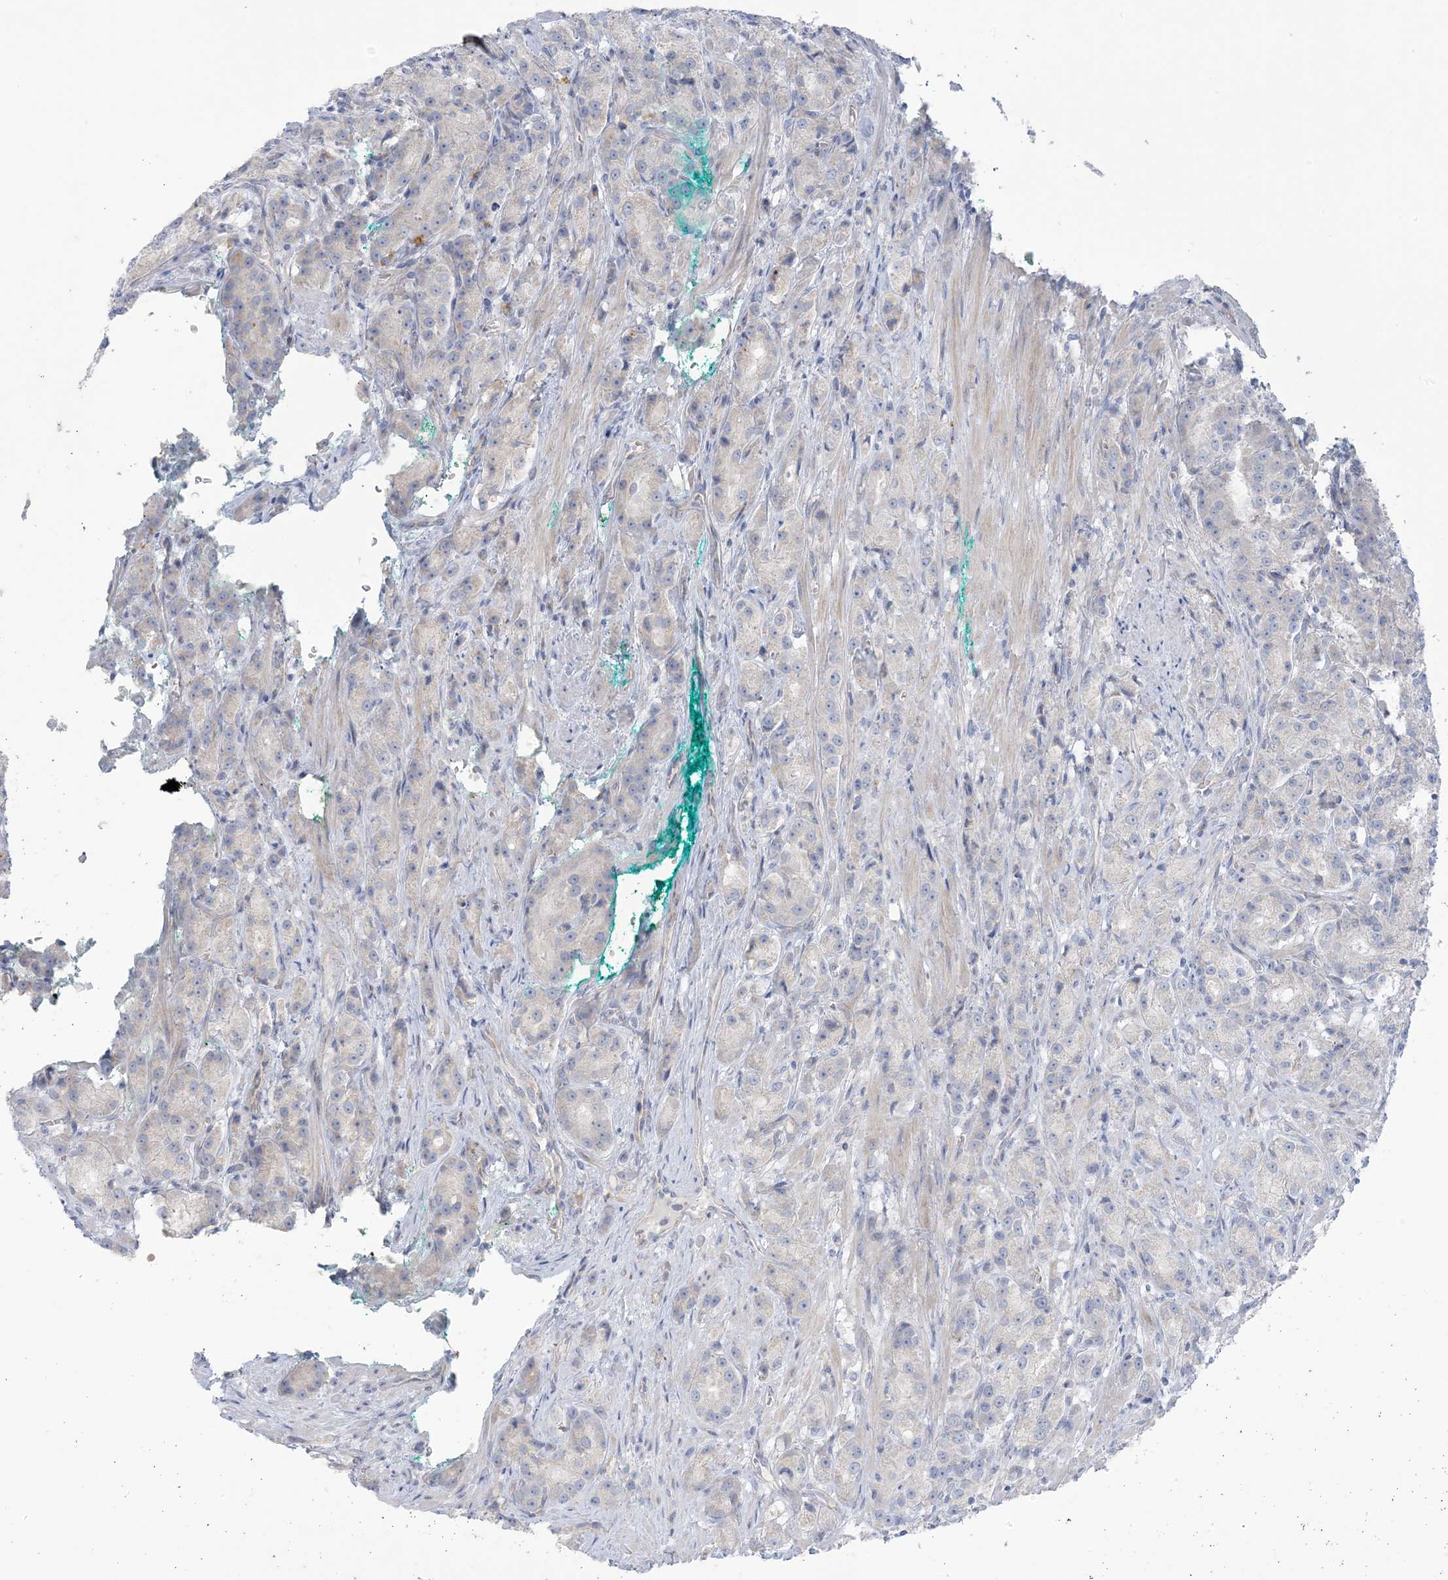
{"staining": {"intensity": "negative", "quantity": "none", "location": "none"}, "tissue": "prostate cancer", "cell_type": "Tumor cells", "image_type": "cancer", "snomed": [{"axis": "morphology", "description": "Adenocarcinoma, High grade"}, {"axis": "topography", "description": "Prostate"}], "caption": "High power microscopy photomicrograph of an immunohistochemistry (IHC) histopathology image of prostate cancer, revealing no significant expression in tumor cells.", "gene": "XIRP2", "patient": {"sex": "male", "age": 60}}